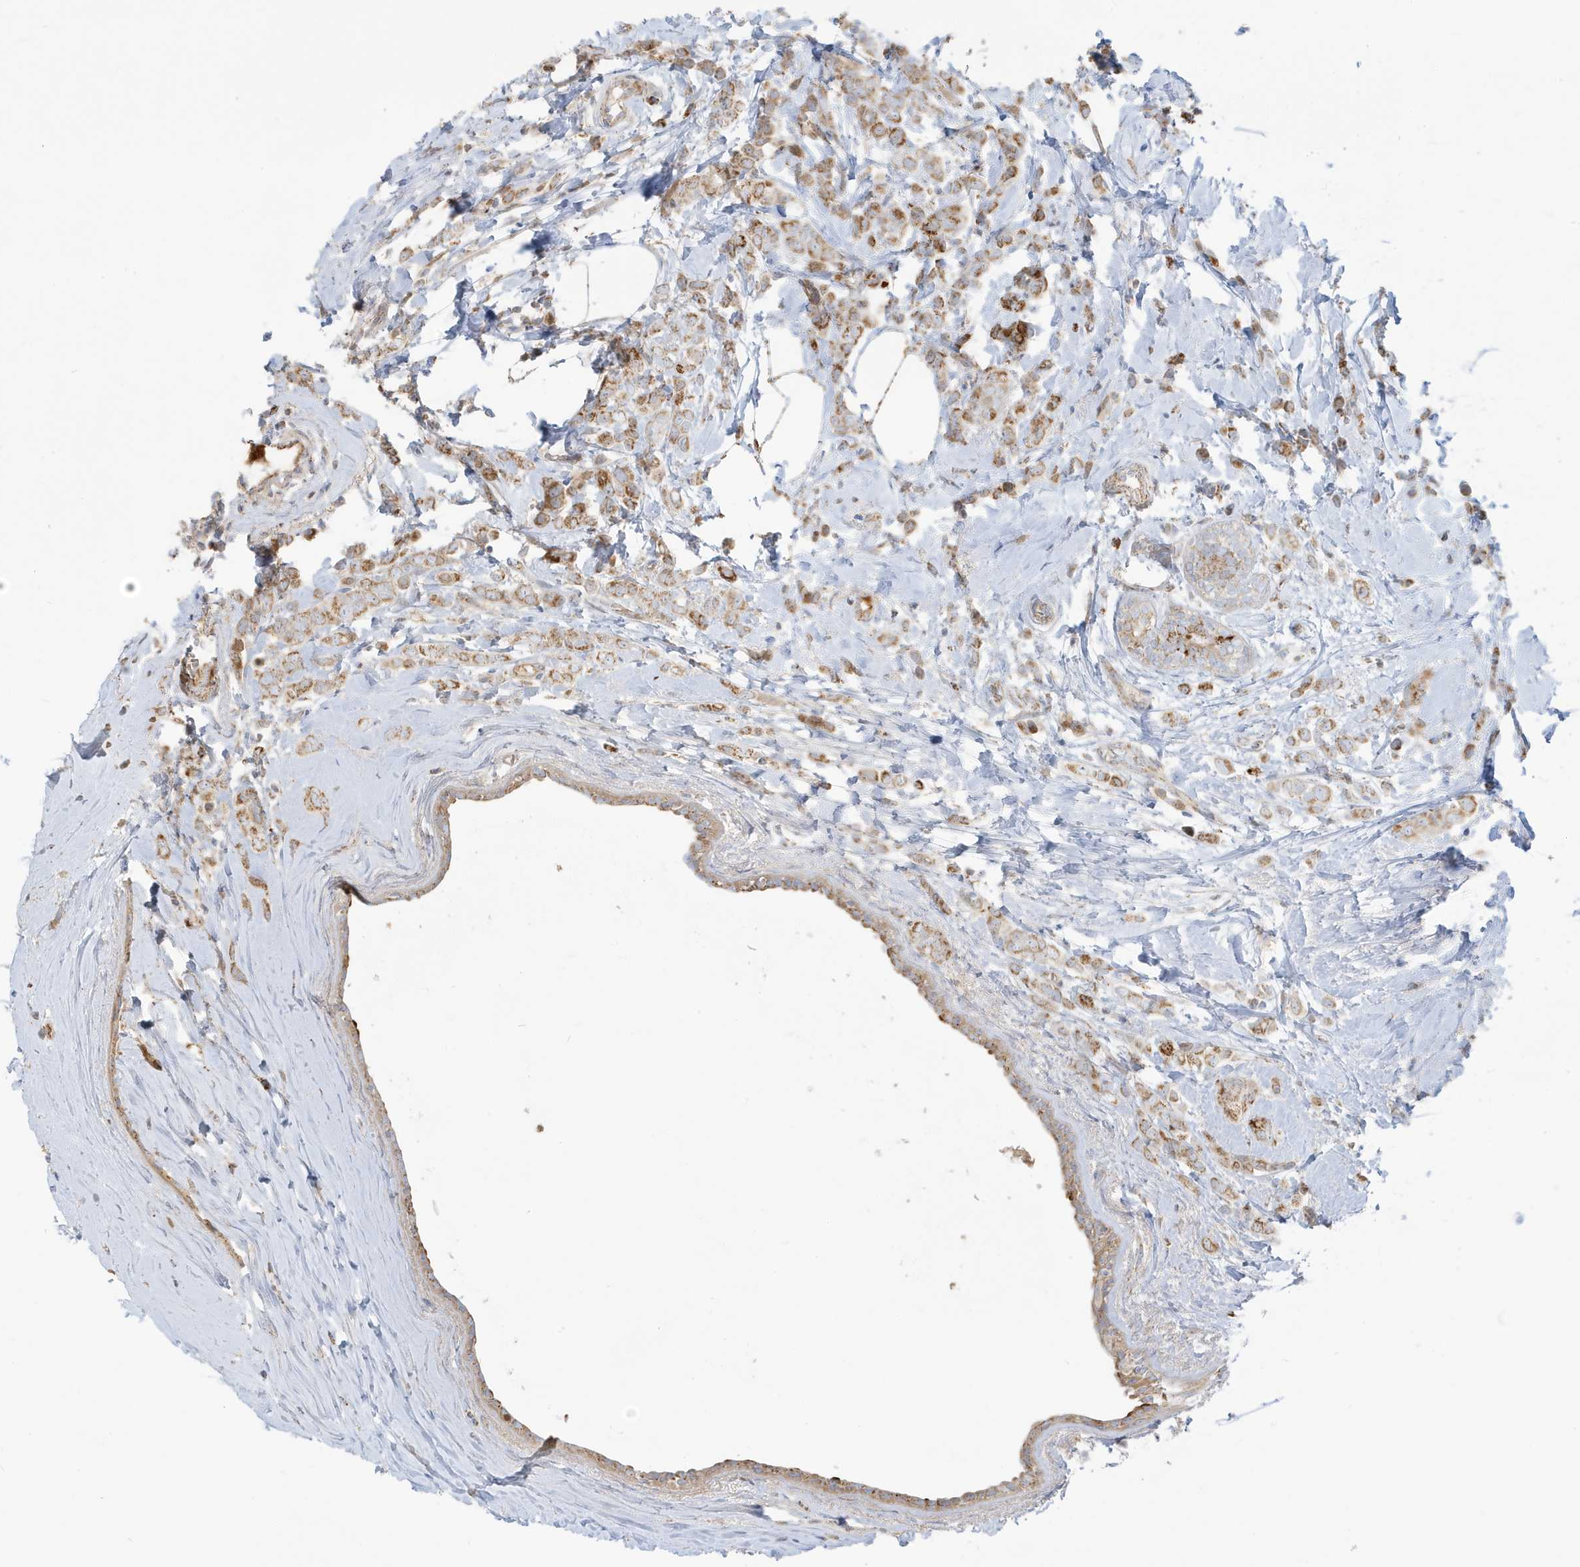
{"staining": {"intensity": "moderate", "quantity": ">75%", "location": "cytoplasmic/membranous"}, "tissue": "breast cancer", "cell_type": "Tumor cells", "image_type": "cancer", "snomed": [{"axis": "morphology", "description": "Lobular carcinoma"}, {"axis": "topography", "description": "Breast"}], "caption": "Protein staining reveals moderate cytoplasmic/membranous positivity in approximately >75% of tumor cells in breast cancer (lobular carcinoma). The protein is shown in brown color, while the nuclei are stained blue.", "gene": "IFT57", "patient": {"sex": "female", "age": 47}}